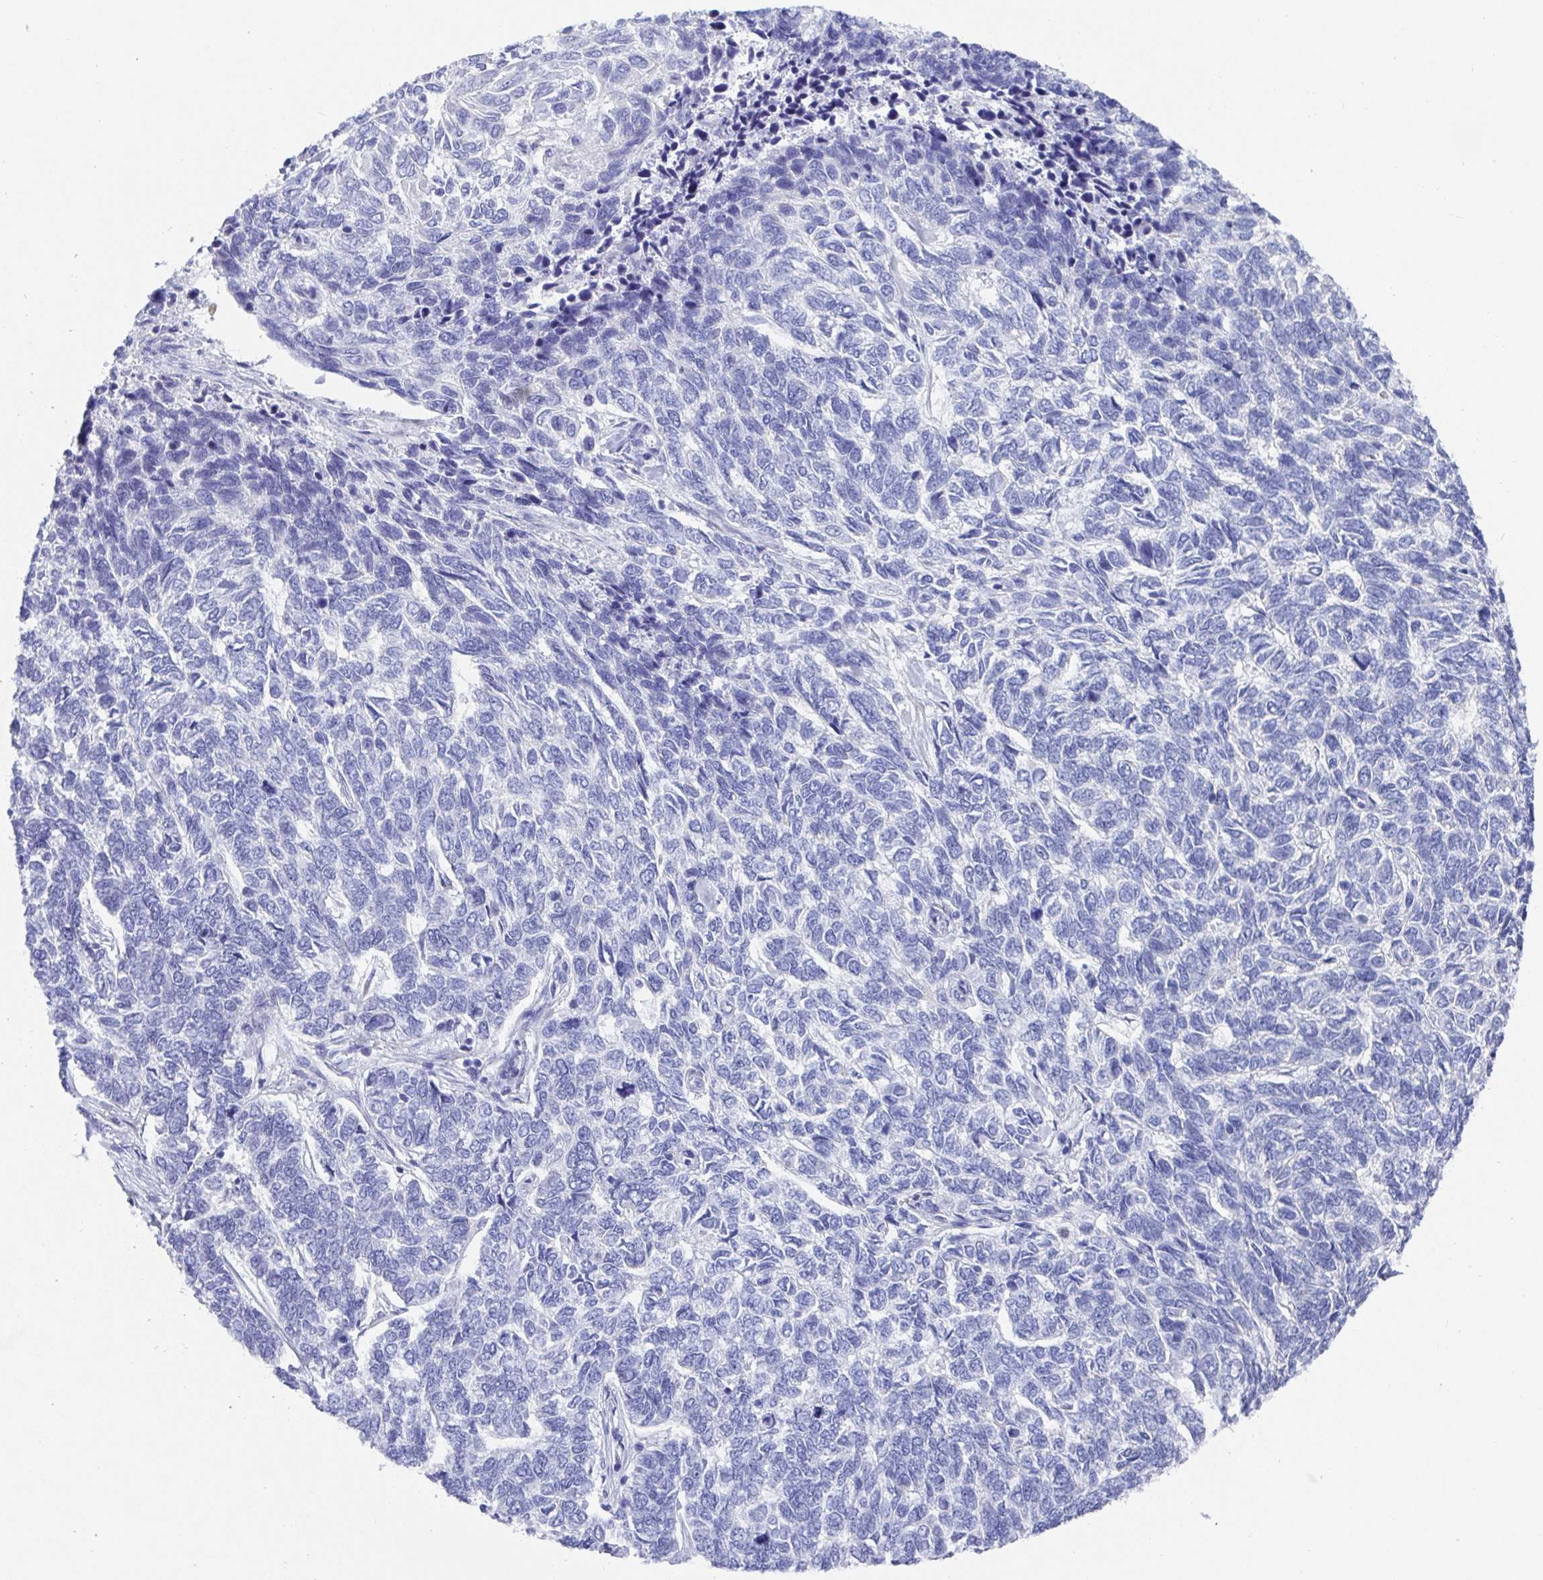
{"staining": {"intensity": "negative", "quantity": "none", "location": "none"}, "tissue": "skin cancer", "cell_type": "Tumor cells", "image_type": "cancer", "snomed": [{"axis": "morphology", "description": "Basal cell carcinoma"}, {"axis": "topography", "description": "Skin"}], "caption": "Immunohistochemistry (IHC) of basal cell carcinoma (skin) demonstrates no positivity in tumor cells. The staining was performed using DAB (3,3'-diaminobenzidine) to visualize the protein expression in brown, while the nuclei were stained in blue with hematoxylin (Magnification: 20x).", "gene": "CLDN8", "patient": {"sex": "female", "age": 65}}